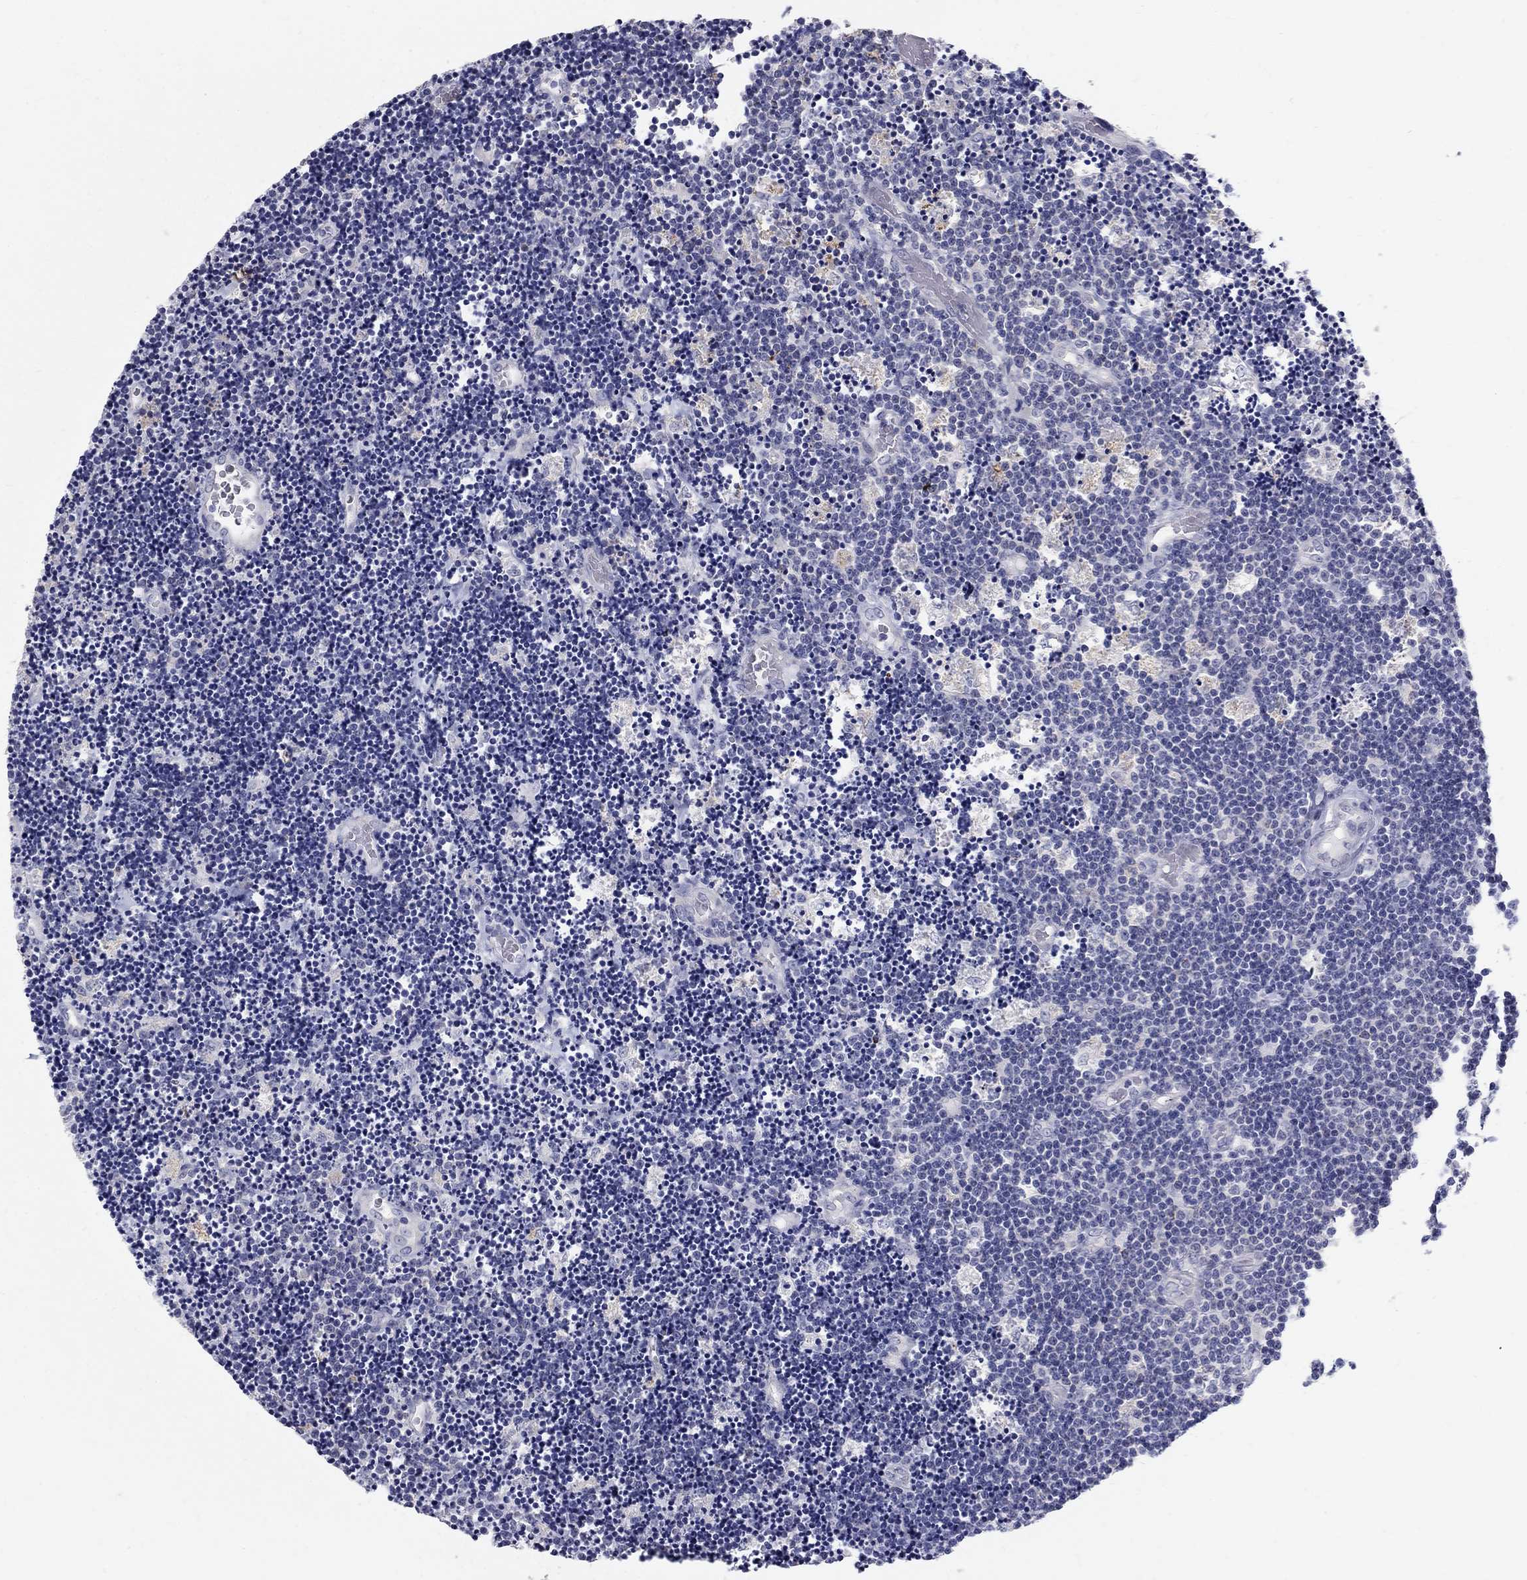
{"staining": {"intensity": "negative", "quantity": "none", "location": "none"}, "tissue": "lymphoma", "cell_type": "Tumor cells", "image_type": "cancer", "snomed": [{"axis": "morphology", "description": "Malignant lymphoma, non-Hodgkin's type, Low grade"}, {"axis": "topography", "description": "Brain"}], "caption": "High power microscopy image of an immunohistochemistry image of lymphoma, revealing no significant expression in tumor cells.", "gene": "TP53TG5", "patient": {"sex": "female", "age": 66}}